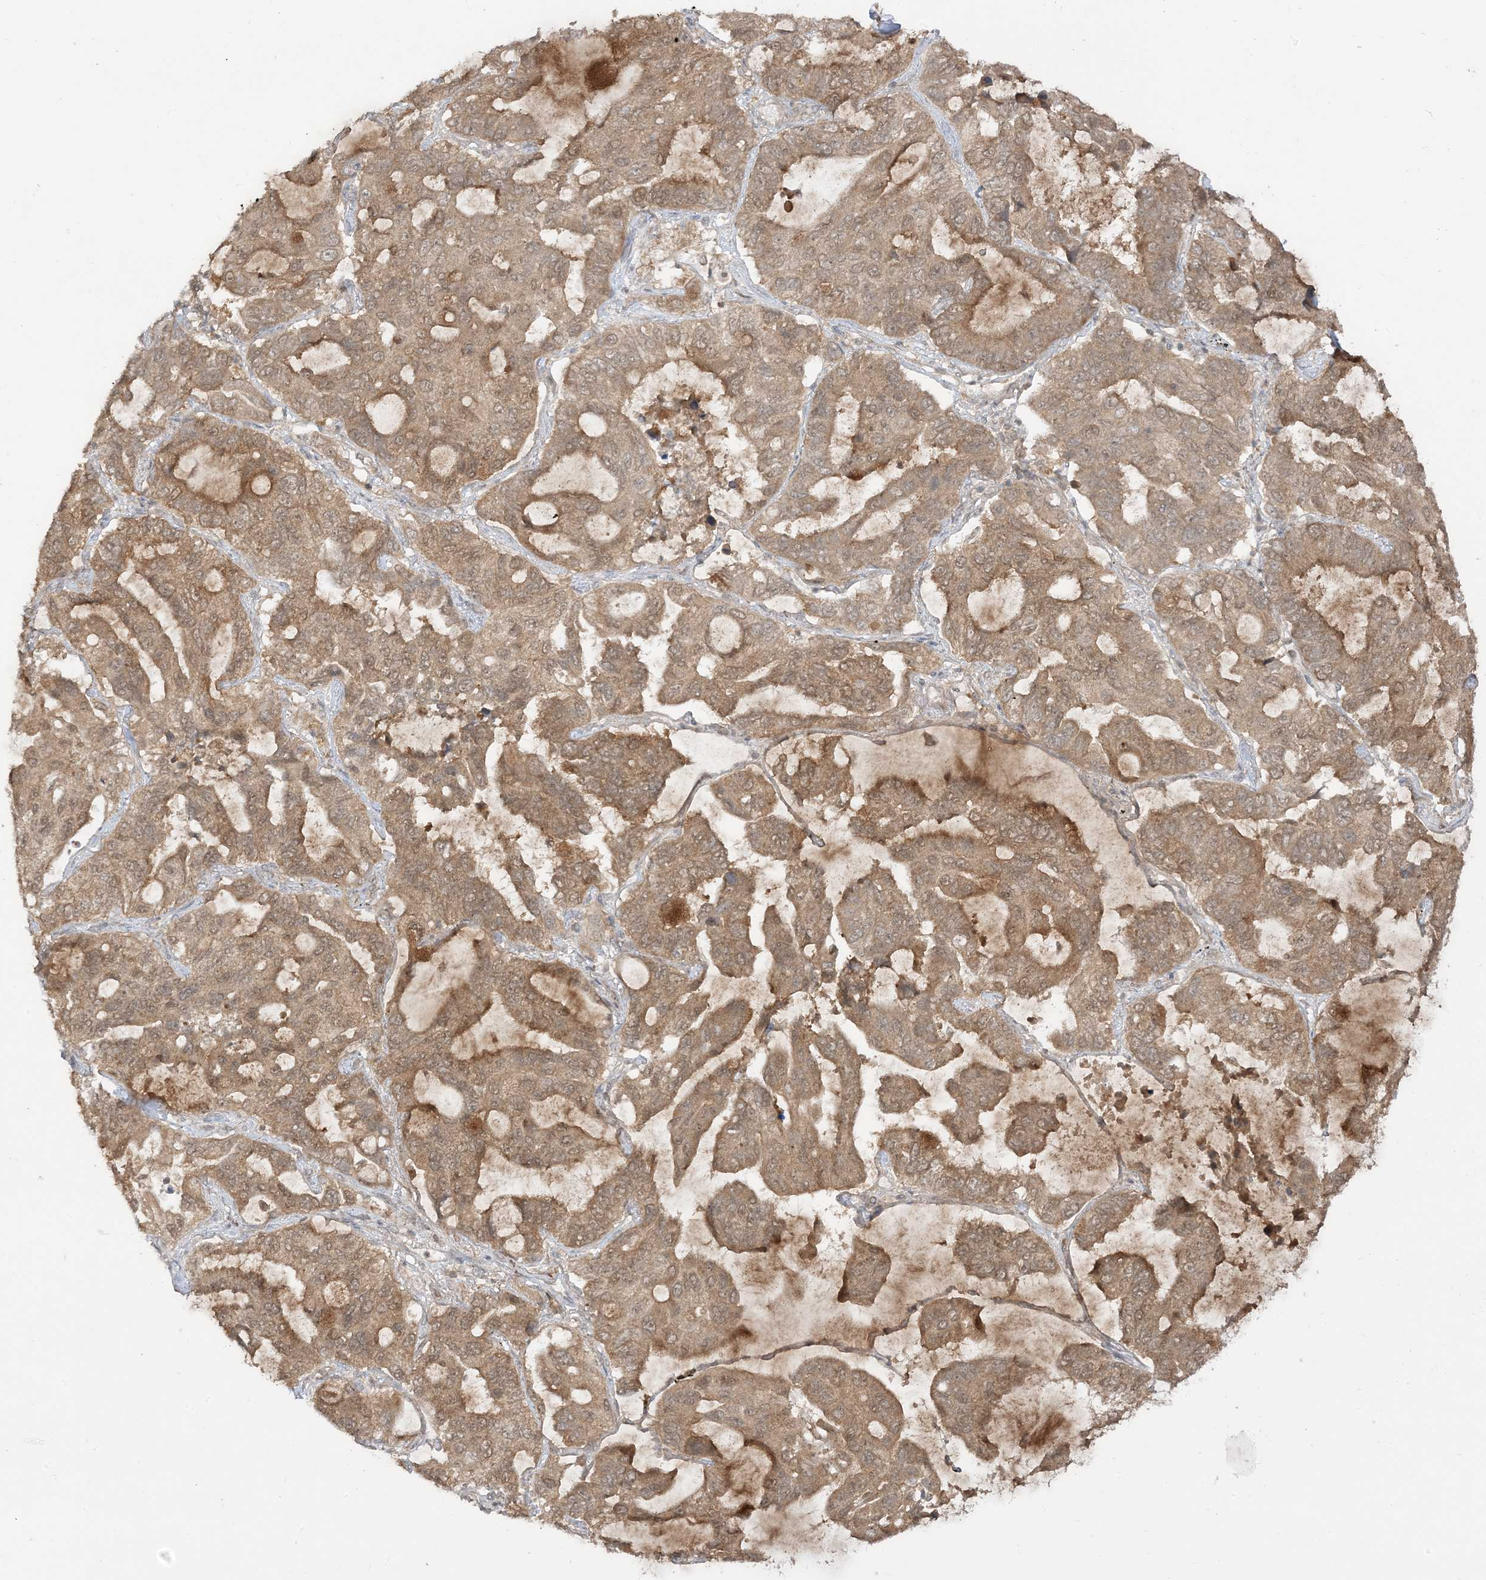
{"staining": {"intensity": "moderate", "quantity": ">75%", "location": "cytoplasmic/membranous,nuclear"}, "tissue": "lung cancer", "cell_type": "Tumor cells", "image_type": "cancer", "snomed": [{"axis": "morphology", "description": "Adenocarcinoma, NOS"}, {"axis": "topography", "description": "Lung"}], "caption": "A micrograph of lung cancer (adenocarcinoma) stained for a protein shows moderate cytoplasmic/membranous and nuclear brown staining in tumor cells. (brown staining indicates protein expression, while blue staining denotes nuclei).", "gene": "TBCC", "patient": {"sex": "male", "age": 64}}